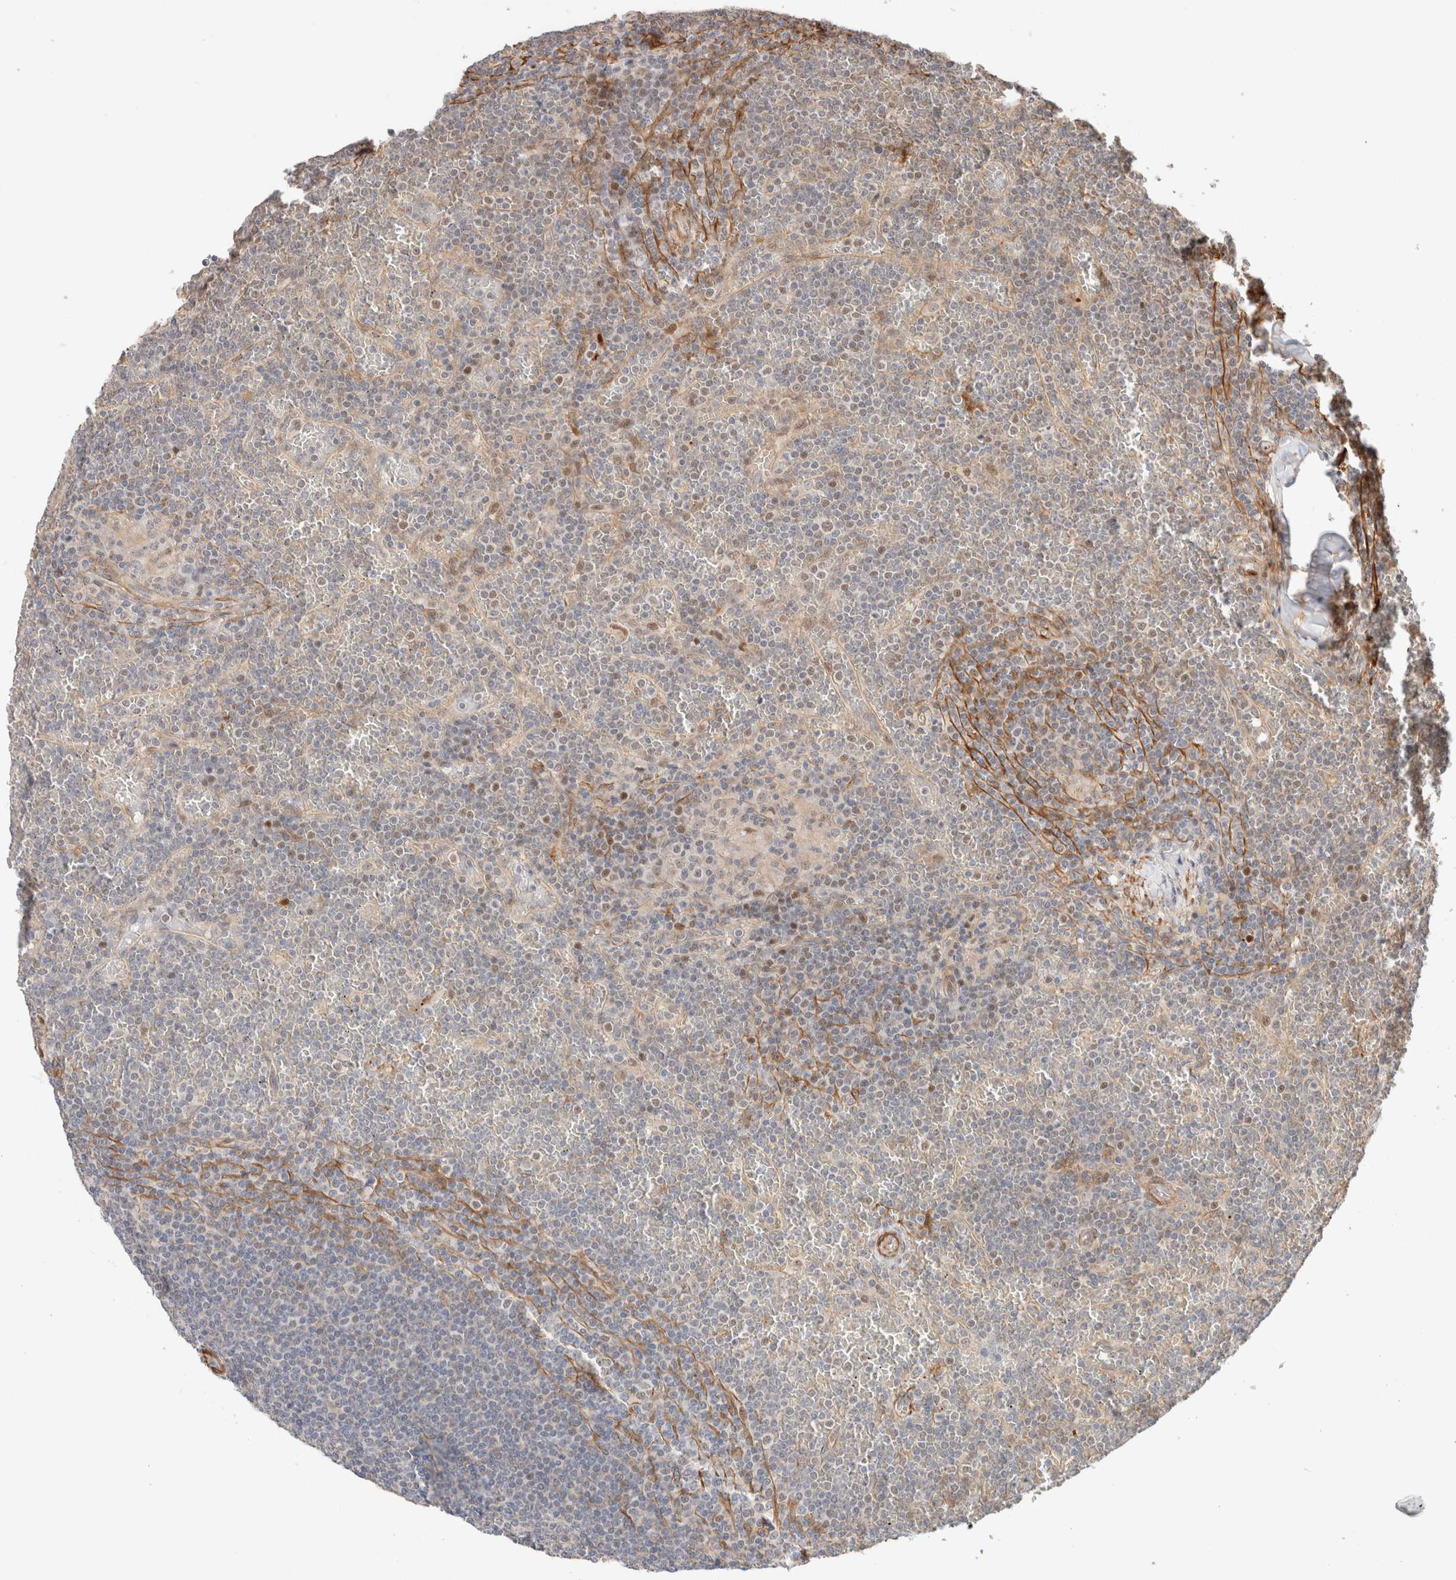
{"staining": {"intensity": "strong", "quantity": "<25%", "location": "nuclear"}, "tissue": "lymphoma", "cell_type": "Tumor cells", "image_type": "cancer", "snomed": [{"axis": "morphology", "description": "Malignant lymphoma, non-Hodgkin's type, Low grade"}, {"axis": "topography", "description": "Spleen"}], "caption": "This is a micrograph of immunohistochemistry (IHC) staining of lymphoma, which shows strong positivity in the nuclear of tumor cells.", "gene": "ID3", "patient": {"sex": "female", "age": 19}}